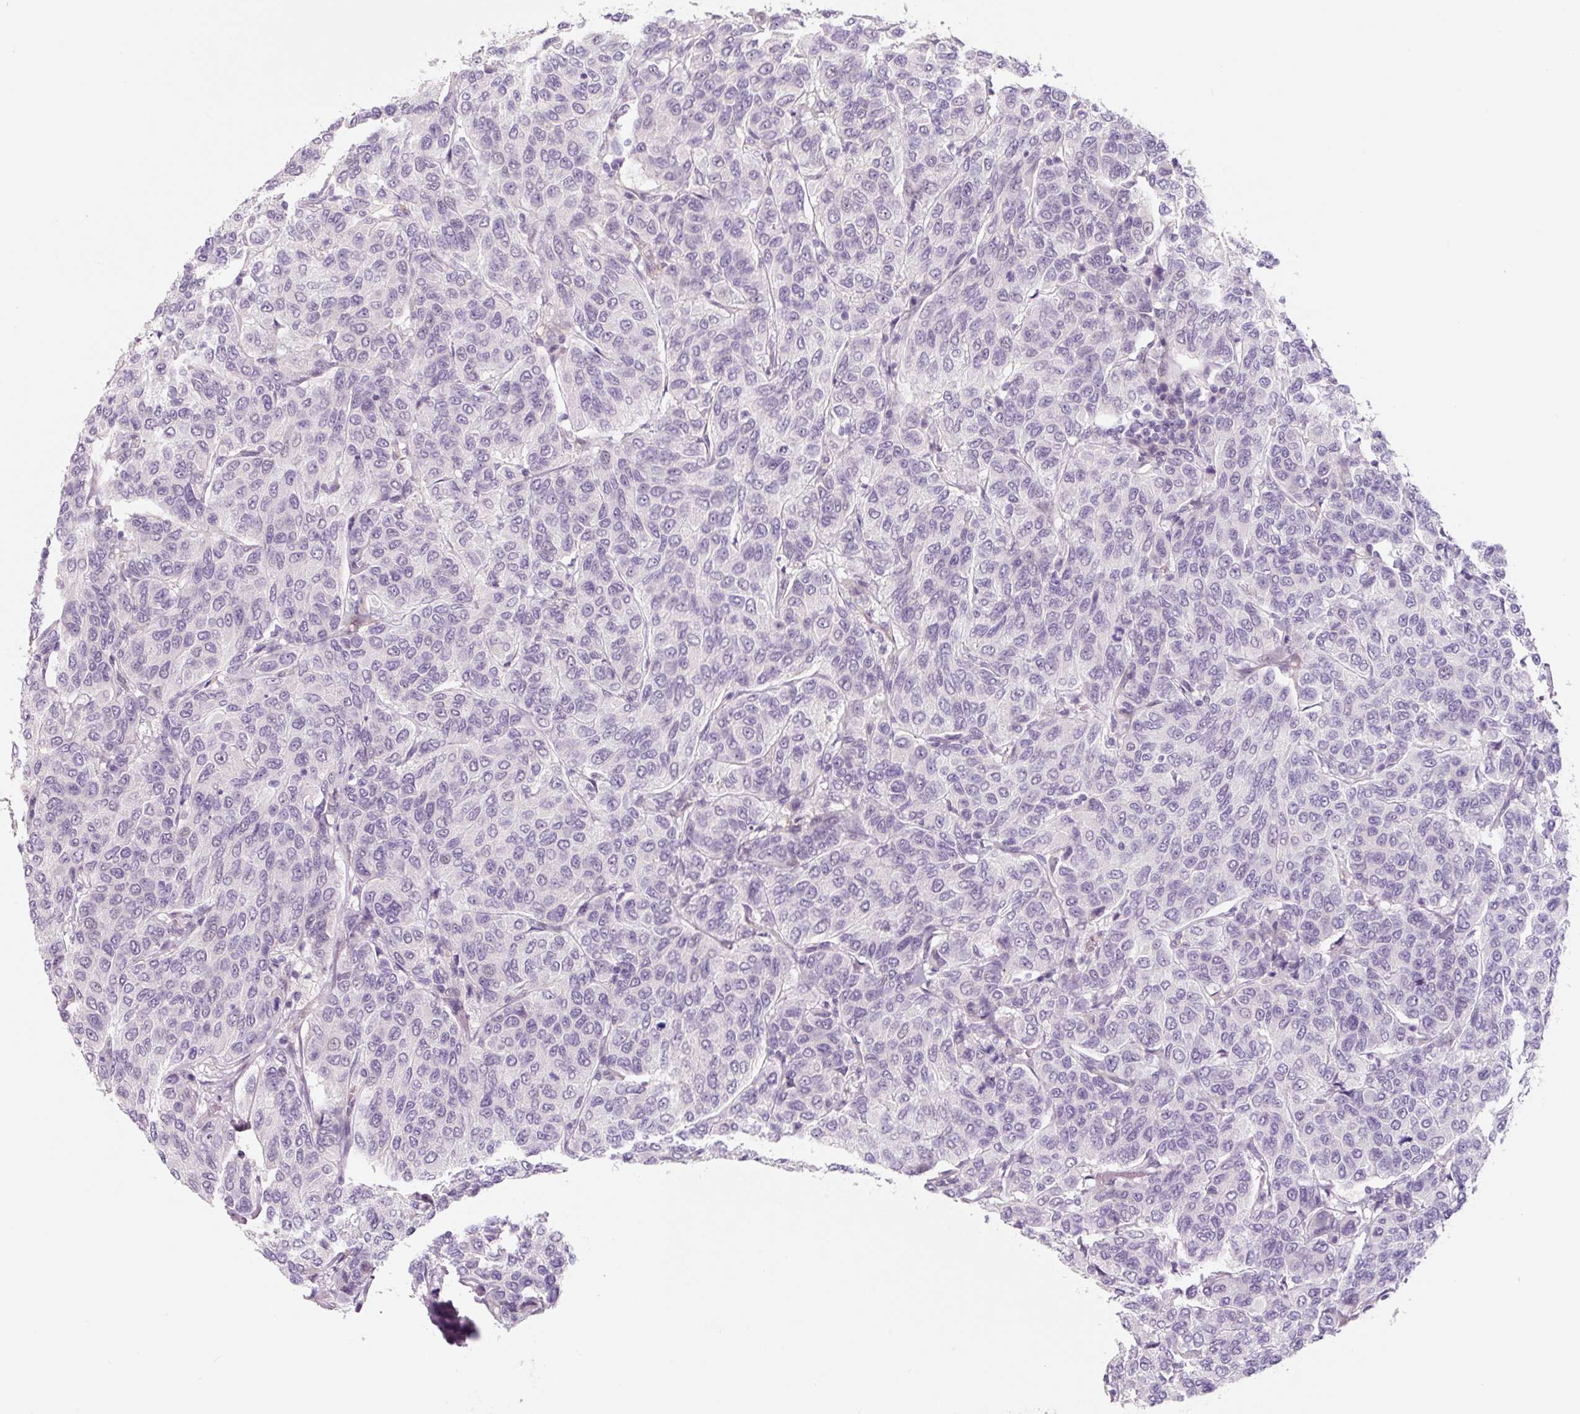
{"staining": {"intensity": "negative", "quantity": "none", "location": "none"}, "tissue": "breast cancer", "cell_type": "Tumor cells", "image_type": "cancer", "snomed": [{"axis": "morphology", "description": "Duct carcinoma"}, {"axis": "topography", "description": "Breast"}], "caption": "This is a micrograph of IHC staining of breast cancer (intraductal carcinoma), which shows no expression in tumor cells.", "gene": "CCL25", "patient": {"sex": "female", "age": 55}}